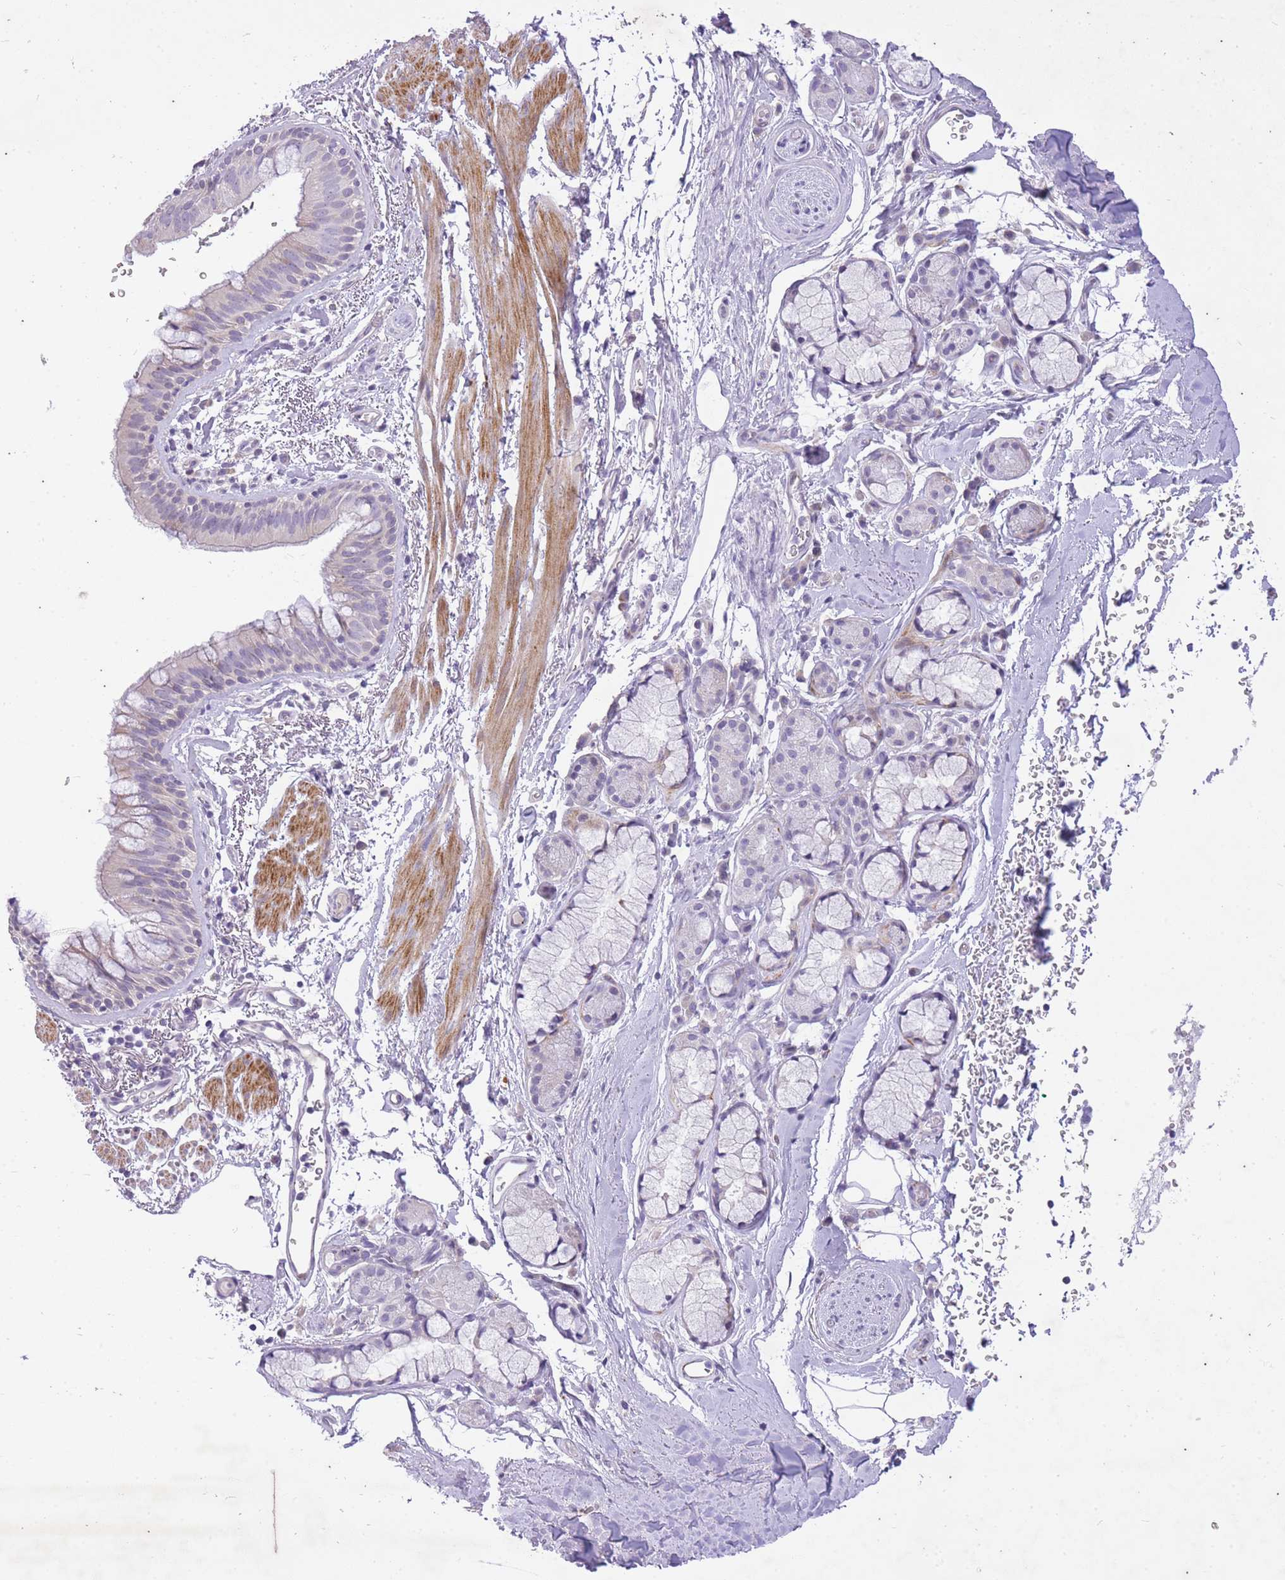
{"staining": {"intensity": "negative", "quantity": "none", "location": "none"}, "tissue": "adipose tissue", "cell_type": "Adipocytes", "image_type": "normal", "snomed": [{"axis": "morphology", "description": "Normal tissue, NOS"}, {"axis": "topography", "description": "Cartilage tissue"}, {"axis": "topography", "description": "Bronchus"}], "caption": "A micrograph of adipose tissue stained for a protein displays no brown staining in adipocytes.", "gene": "CNTNAP3B", "patient": {"sex": "female", "age": 72}}